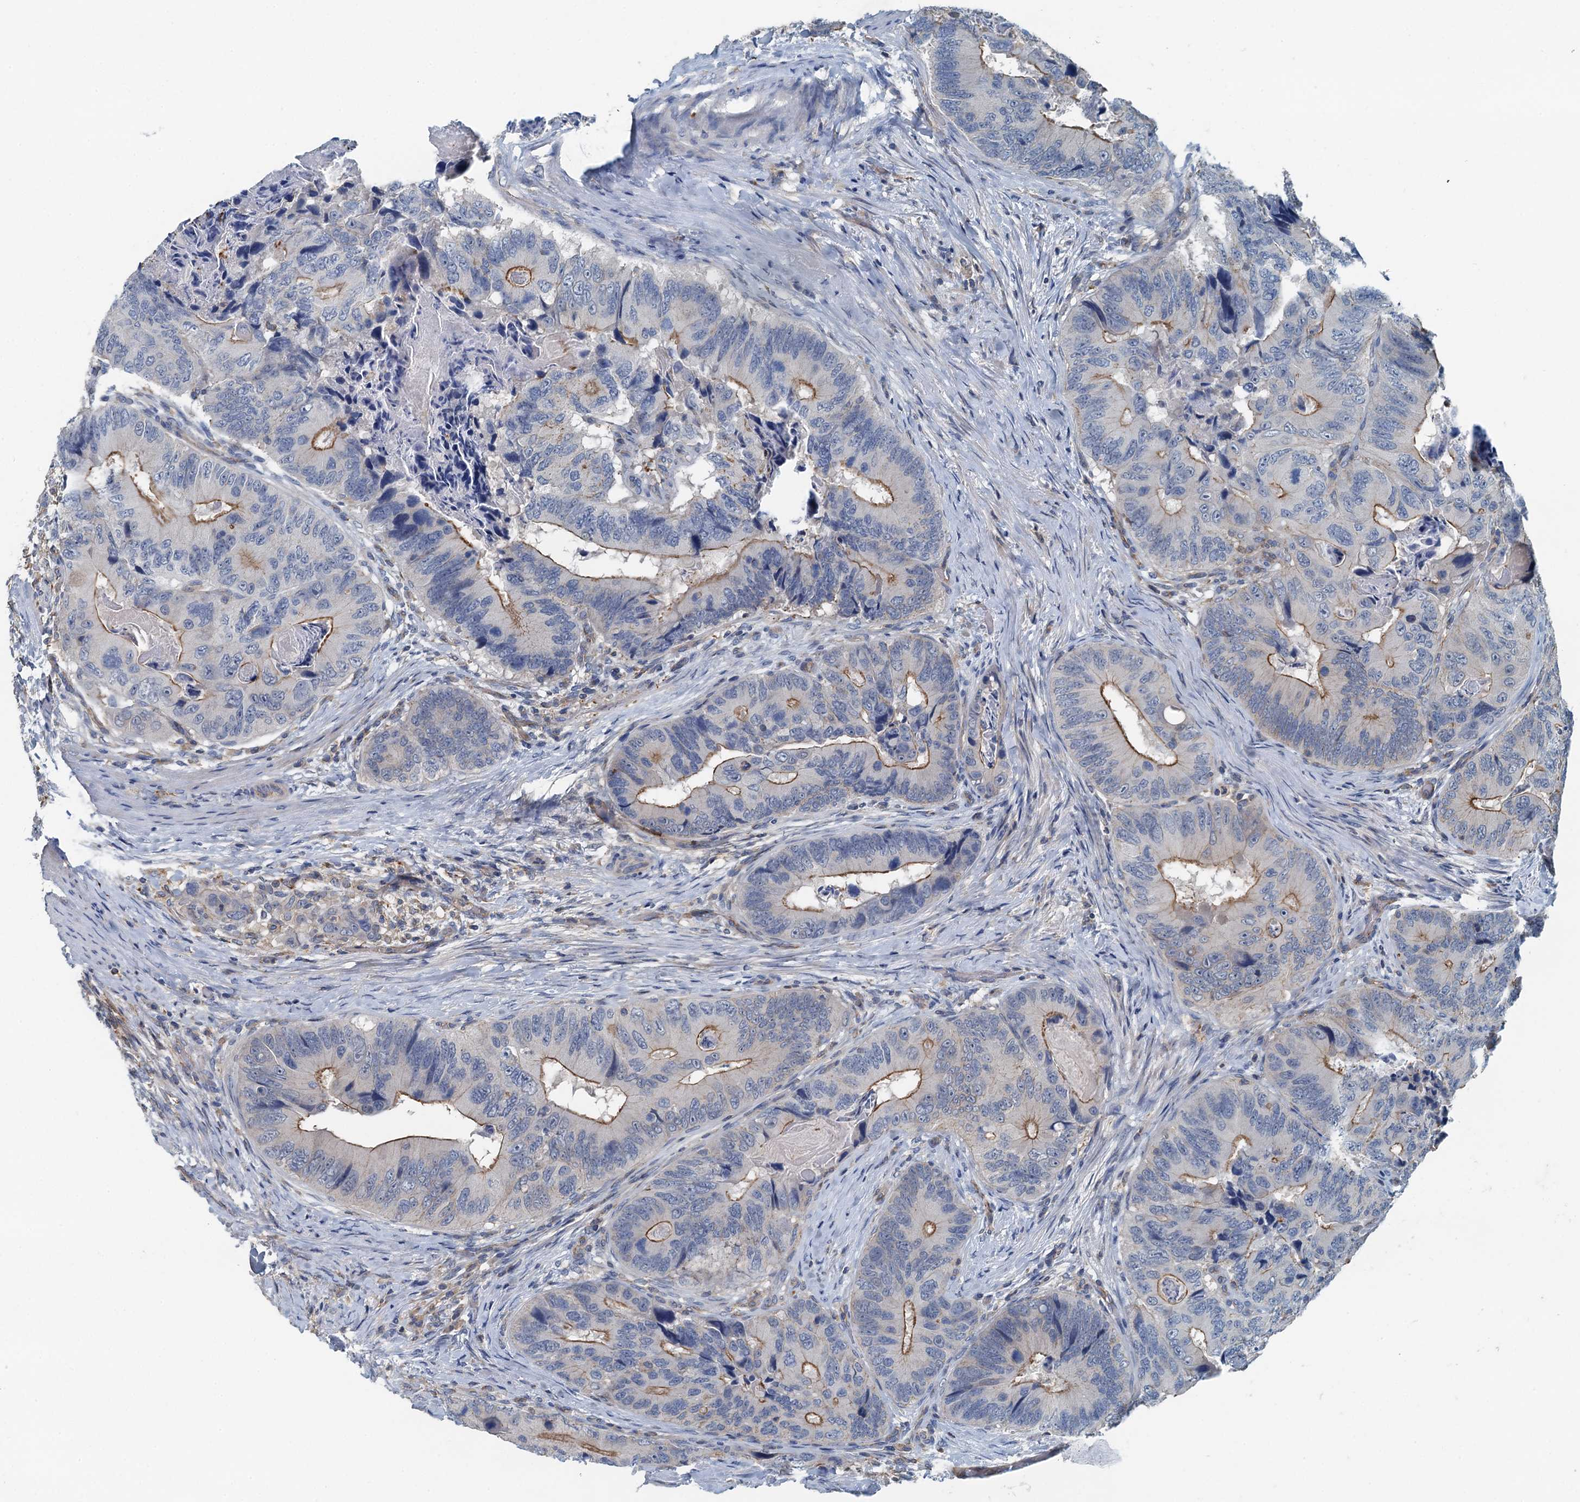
{"staining": {"intensity": "moderate", "quantity": "25%-75%", "location": "cytoplasmic/membranous"}, "tissue": "colorectal cancer", "cell_type": "Tumor cells", "image_type": "cancer", "snomed": [{"axis": "morphology", "description": "Adenocarcinoma, NOS"}, {"axis": "topography", "description": "Colon"}], "caption": "Immunohistochemistry staining of colorectal cancer (adenocarcinoma), which reveals medium levels of moderate cytoplasmic/membranous positivity in about 25%-75% of tumor cells indicating moderate cytoplasmic/membranous protein staining. The staining was performed using DAB (brown) for protein detection and nuclei were counterstained in hematoxylin (blue).", "gene": "THAP10", "patient": {"sex": "male", "age": 84}}